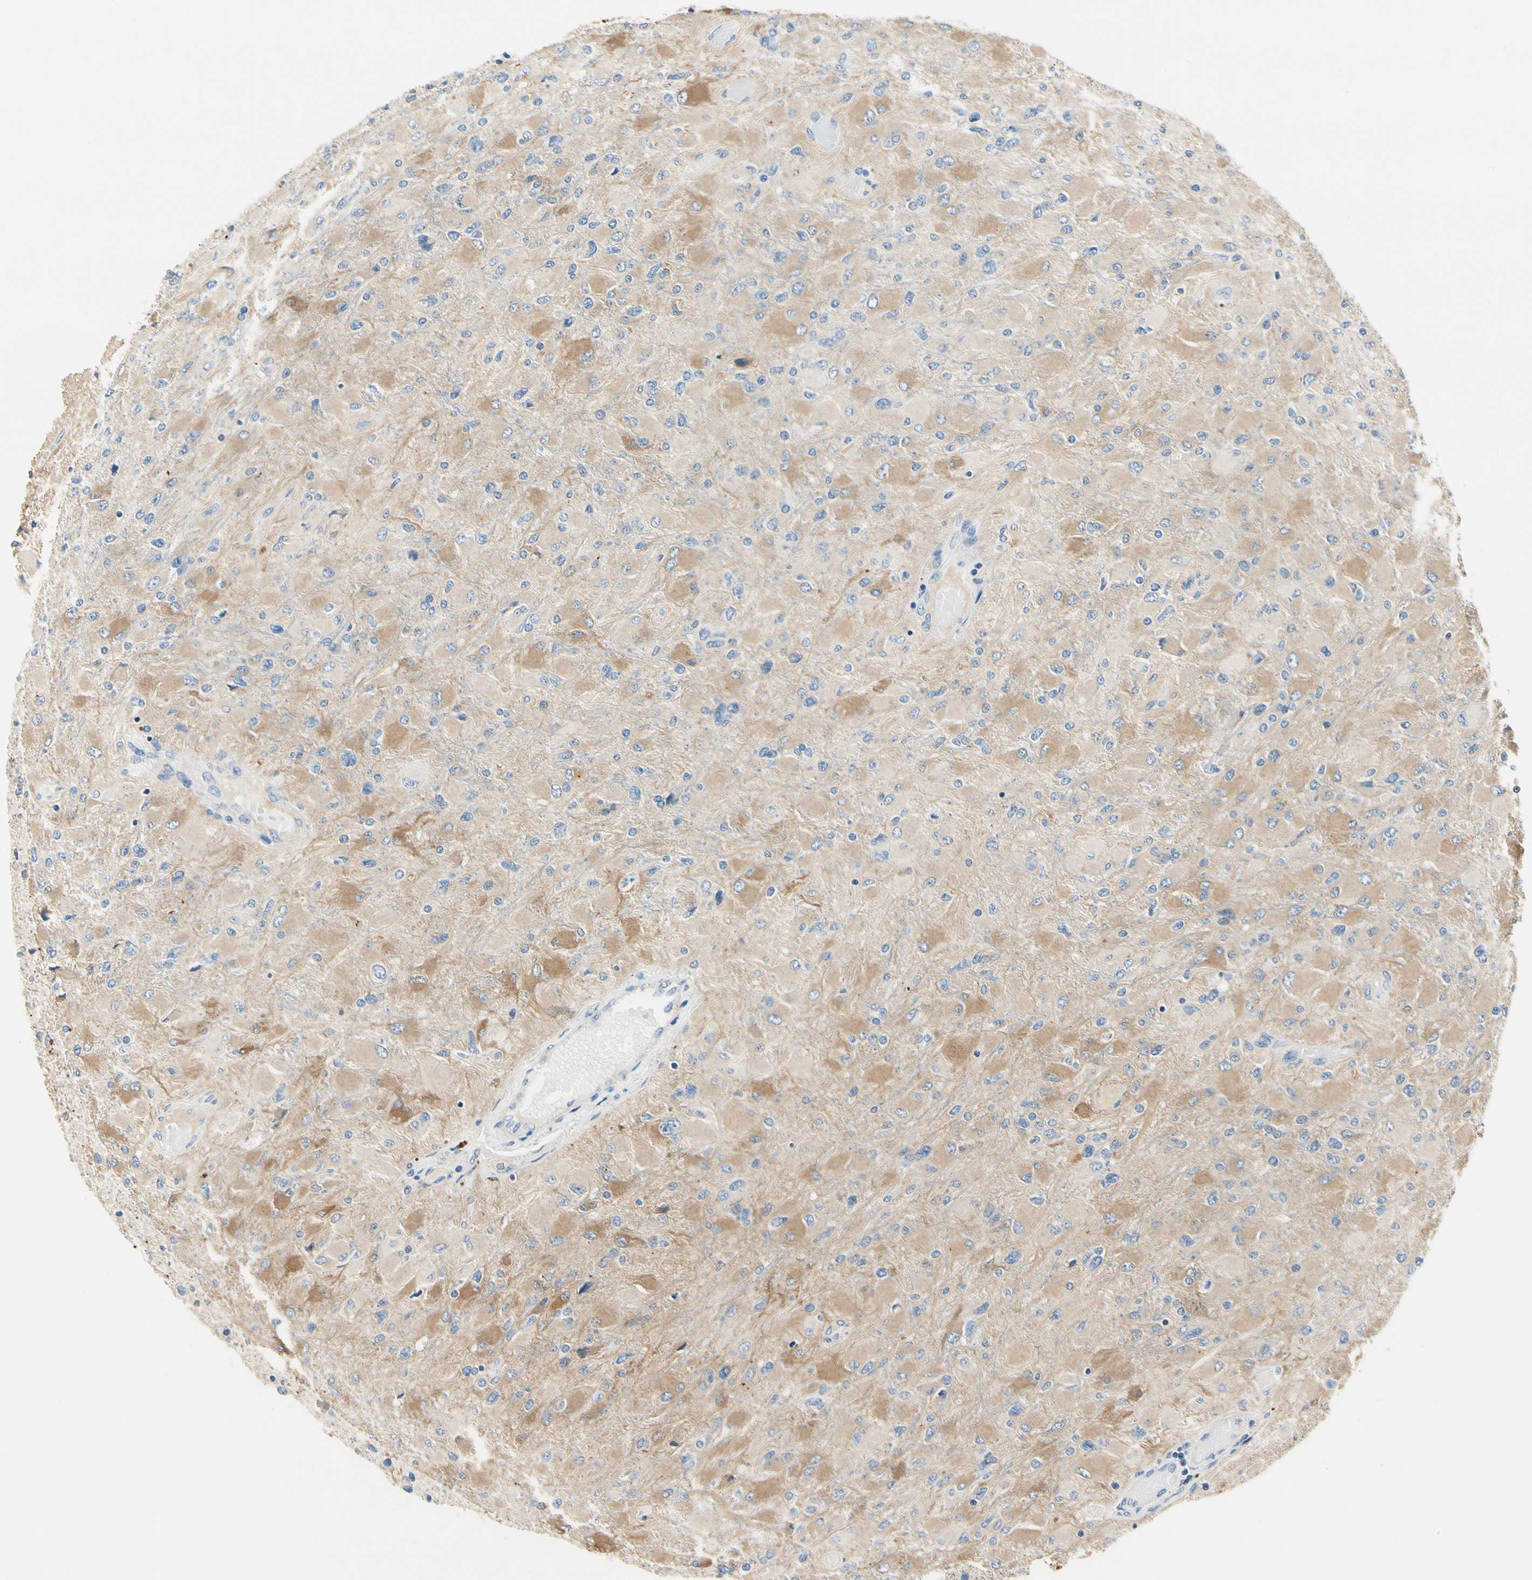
{"staining": {"intensity": "weak", "quantity": ">75%", "location": "cytoplasmic/membranous"}, "tissue": "glioma", "cell_type": "Tumor cells", "image_type": "cancer", "snomed": [{"axis": "morphology", "description": "Glioma, malignant, High grade"}, {"axis": "topography", "description": "Cerebral cortex"}], "caption": "Tumor cells demonstrate low levels of weak cytoplasmic/membranous positivity in about >75% of cells in human glioma.", "gene": "TGFBR3", "patient": {"sex": "female", "age": 36}}